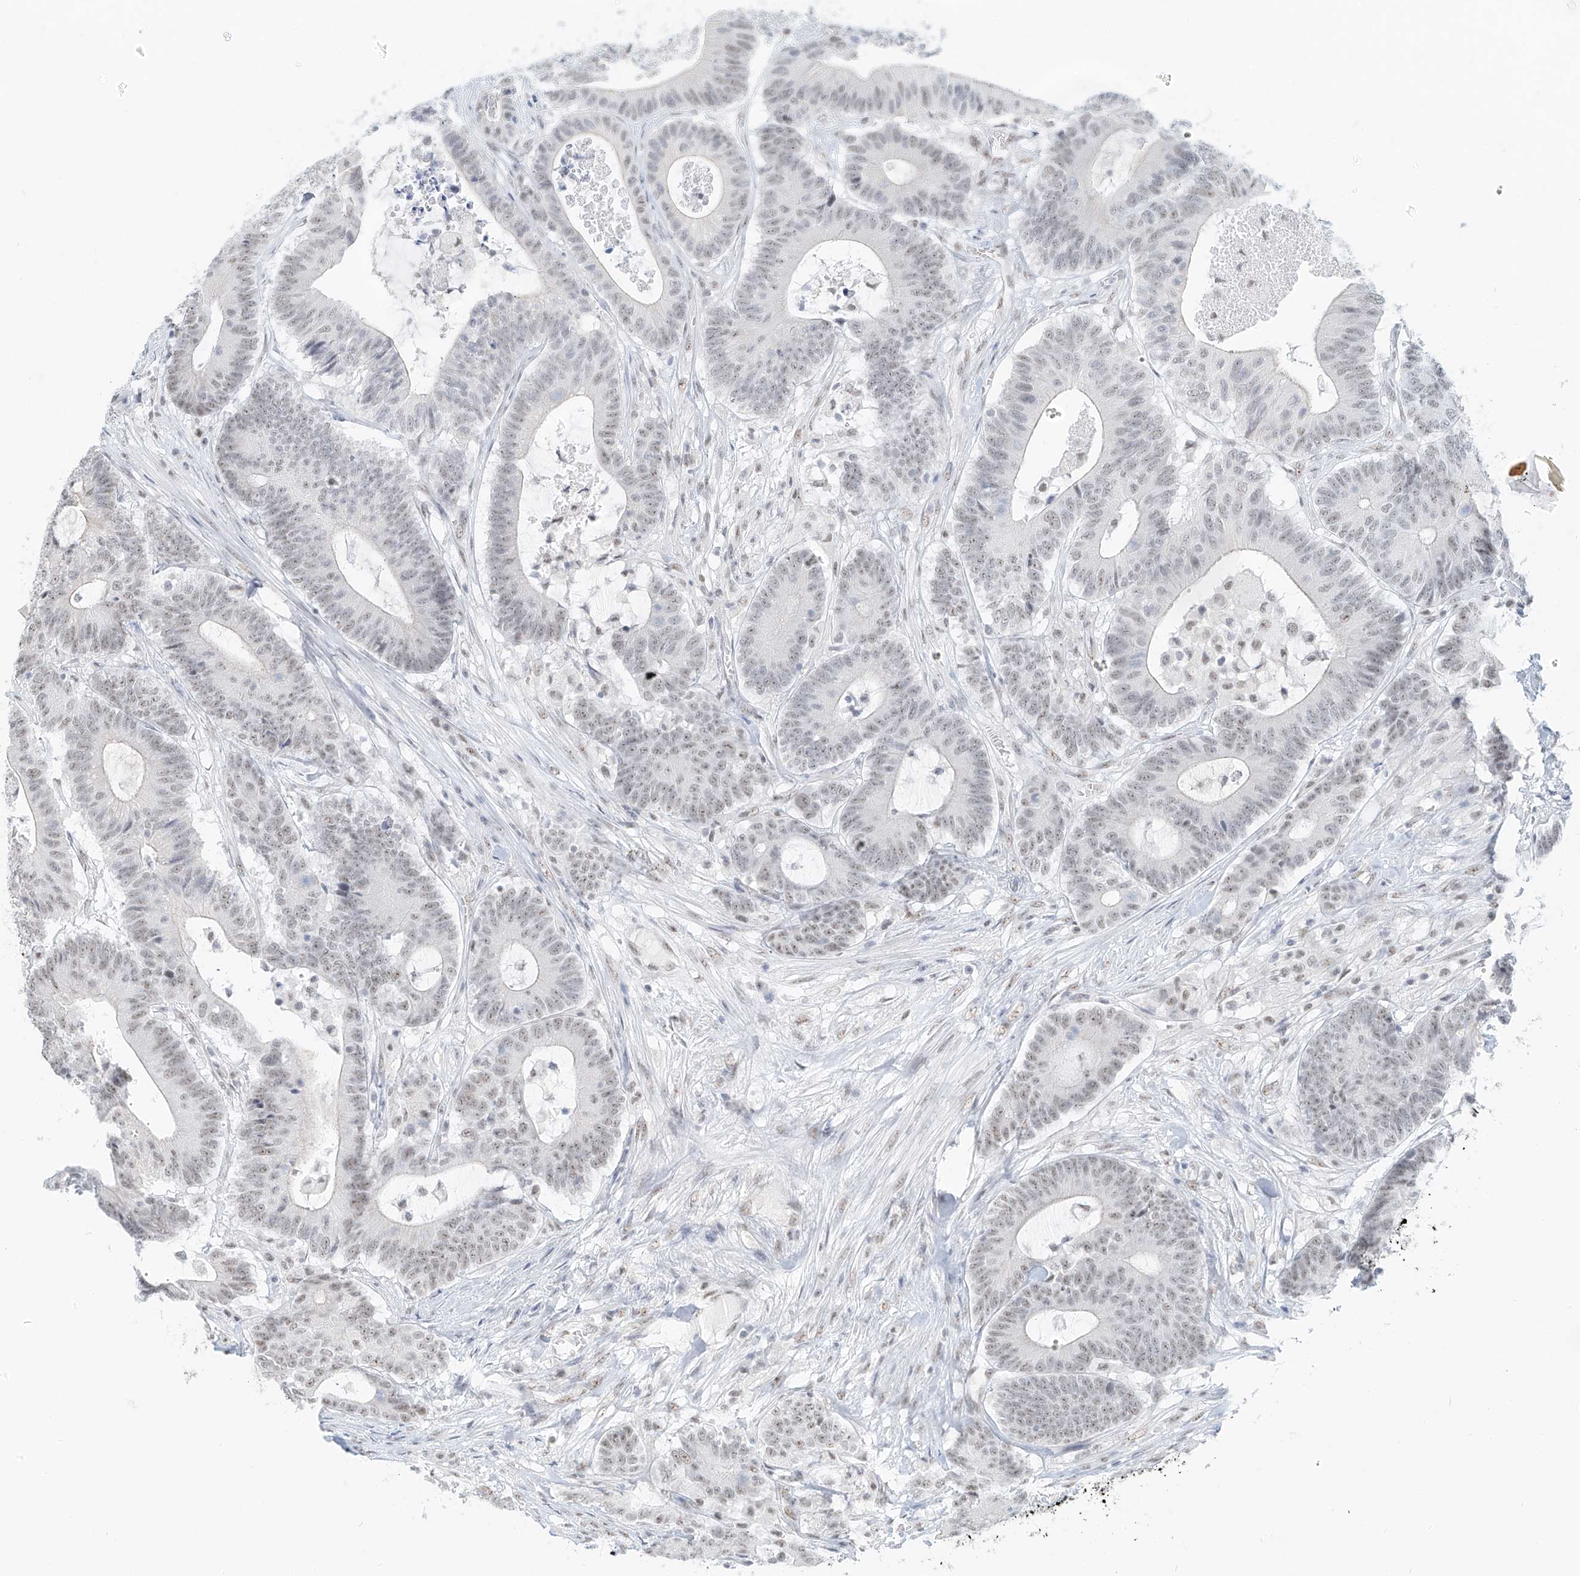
{"staining": {"intensity": "weak", "quantity": "<25%", "location": "nuclear"}, "tissue": "colorectal cancer", "cell_type": "Tumor cells", "image_type": "cancer", "snomed": [{"axis": "morphology", "description": "Adenocarcinoma, NOS"}, {"axis": "topography", "description": "Colon"}], "caption": "Immunohistochemistry image of neoplastic tissue: human colorectal cancer stained with DAB demonstrates no significant protein positivity in tumor cells.", "gene": "PGC", "patient": {"sex": "female", "age": 84}}